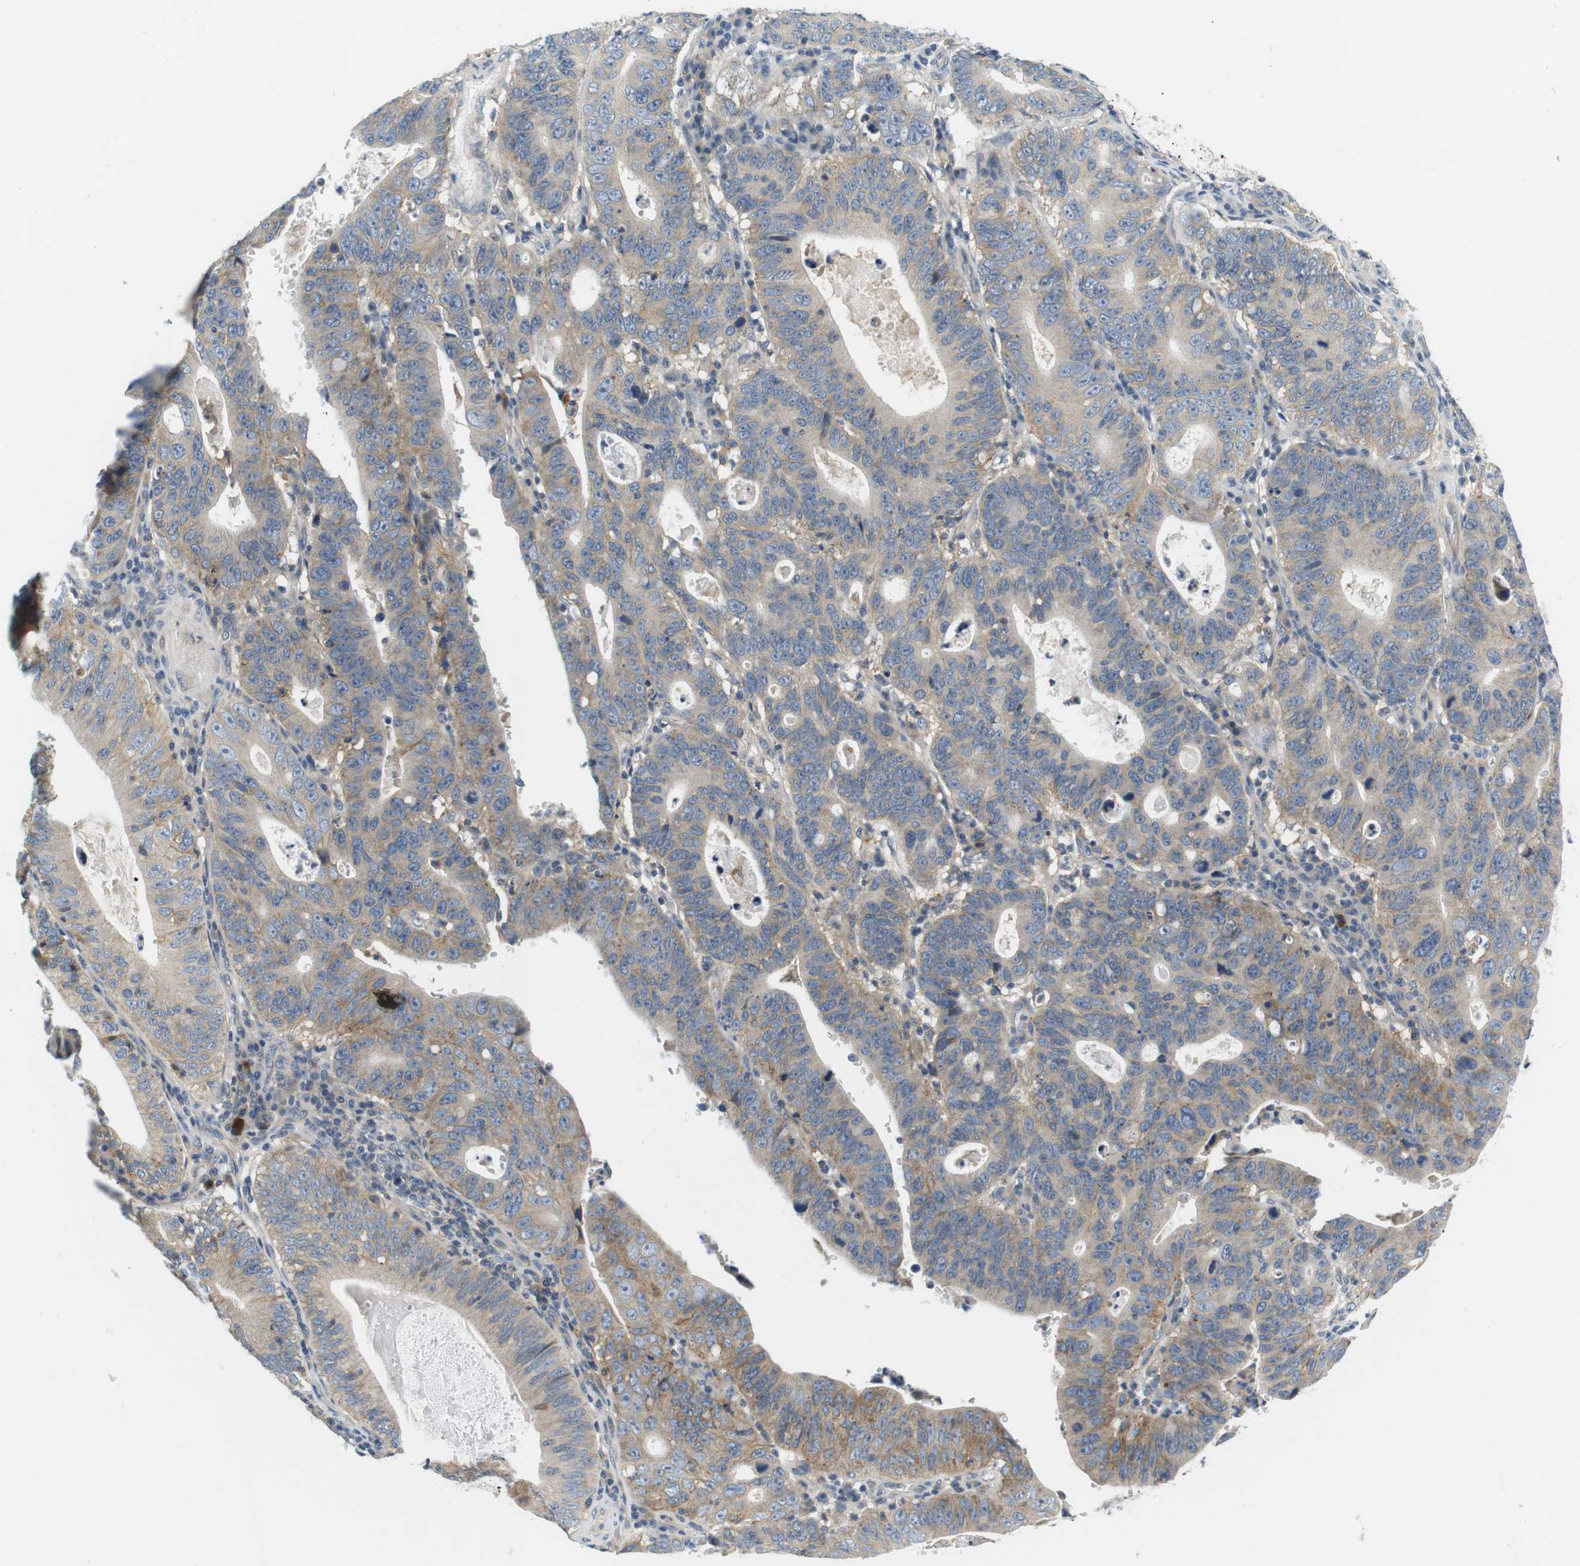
{"staining": {"intensity": "weak", "quantity": "25%-75%", "location": "cytoplasmic/membranous"}, "tissue": "stomach cancer", "cell_type": "Tumor cells", "image_type": "cancer", "snomed": [{"axis": "morphology", "description": "Adenocarcinoma, NOS"}, {"axis": "topography", "description": "Stomach"}], "caption": "Immunohistochemistry of stomach cancer displays low levels of weak cytoplasmic/membranous positivity in approximately 25%-75% of tumor cells.", "gene": "SLC30A1", "patient": {"sex": "male", "age": 59}}